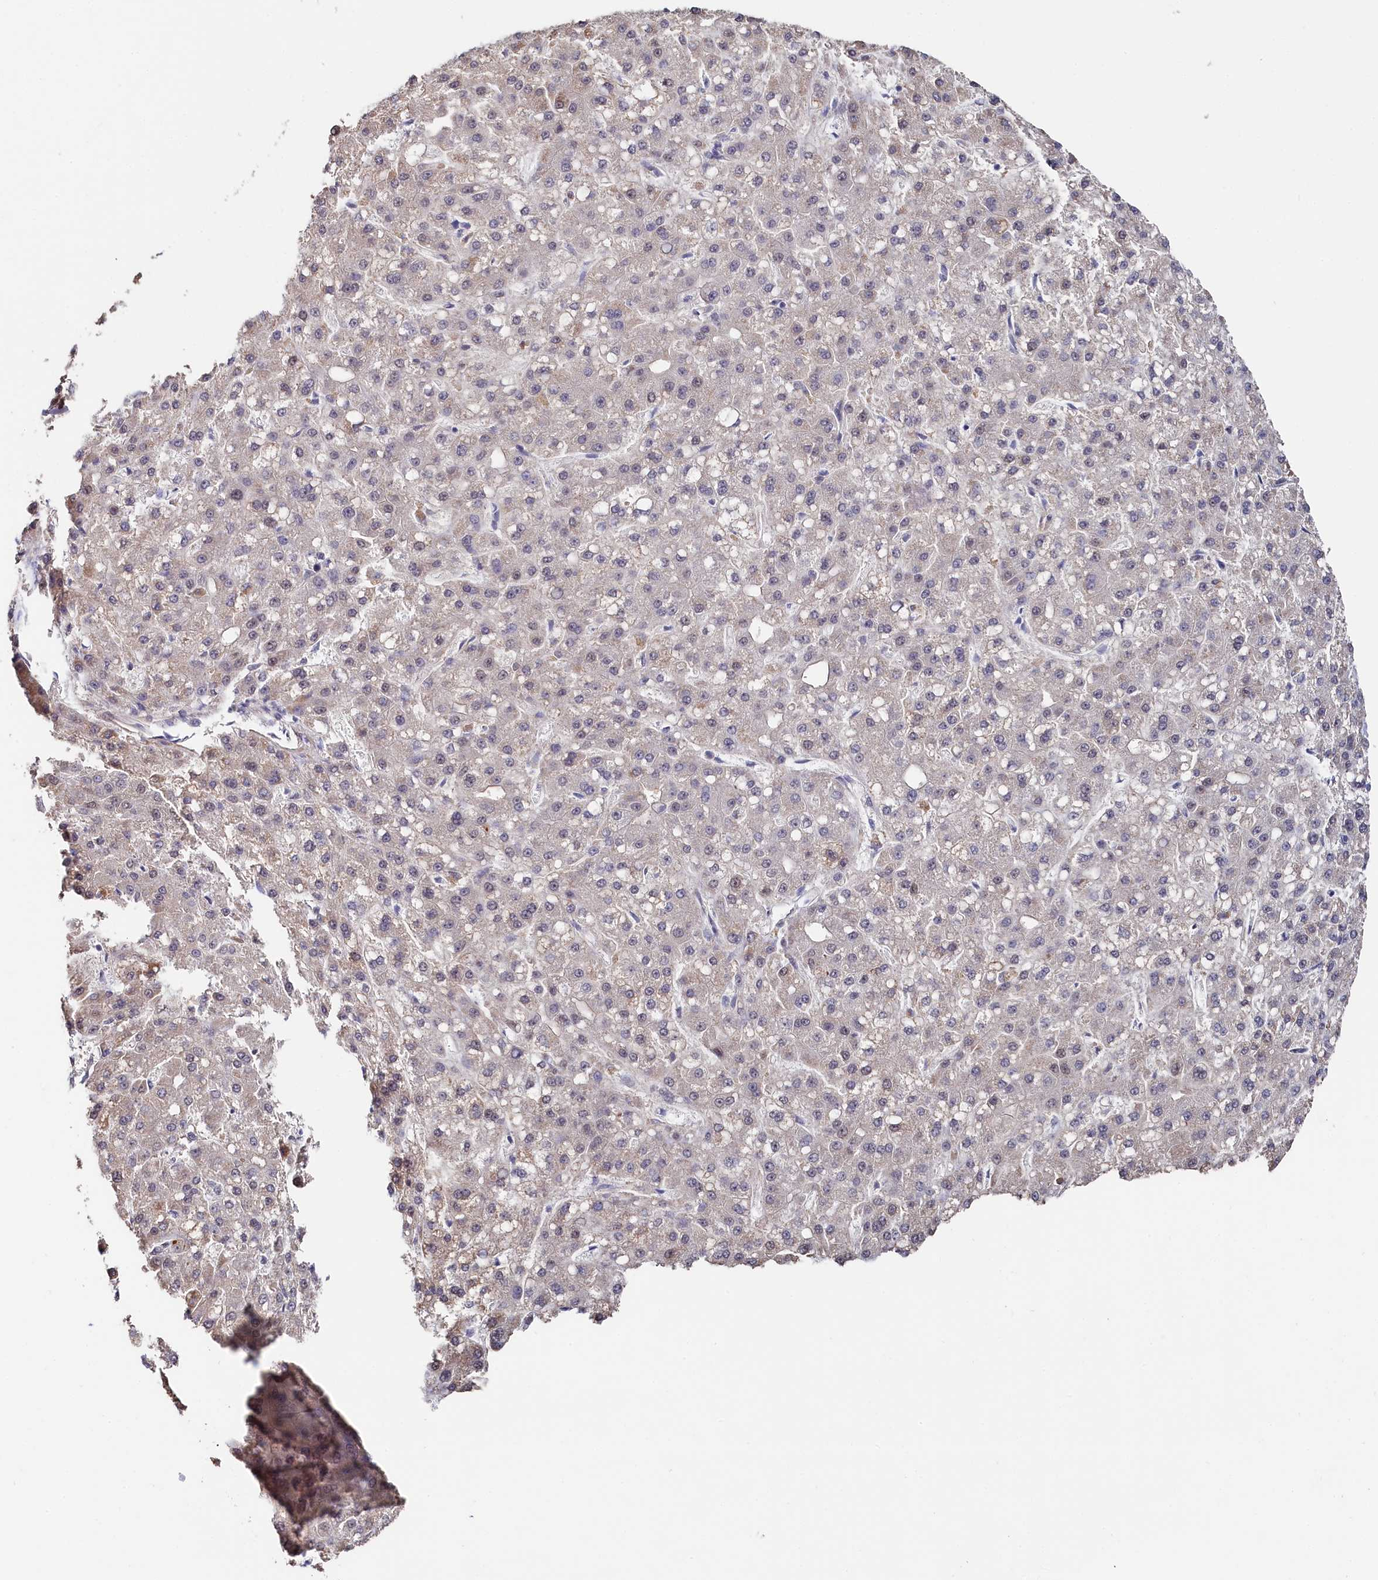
{"staining": {"intensity": "negative", "quantity": "none", "location": "none"}, "tissue": "liver cancer", "cell_type": "Tumor cells", "image_type": "cancer", "snomed": [{"axis": "morphology", "description": "Carcinoma, Hepatocellular, NOS"}, {"axis": "topography", "description": "Liver"}], "caption": "Tumor cells are negative for protein expression in human hepatocellular carcinoma (liver).", "gene": "TIGD4", "patient": {"sex": "male", "age": 67}}